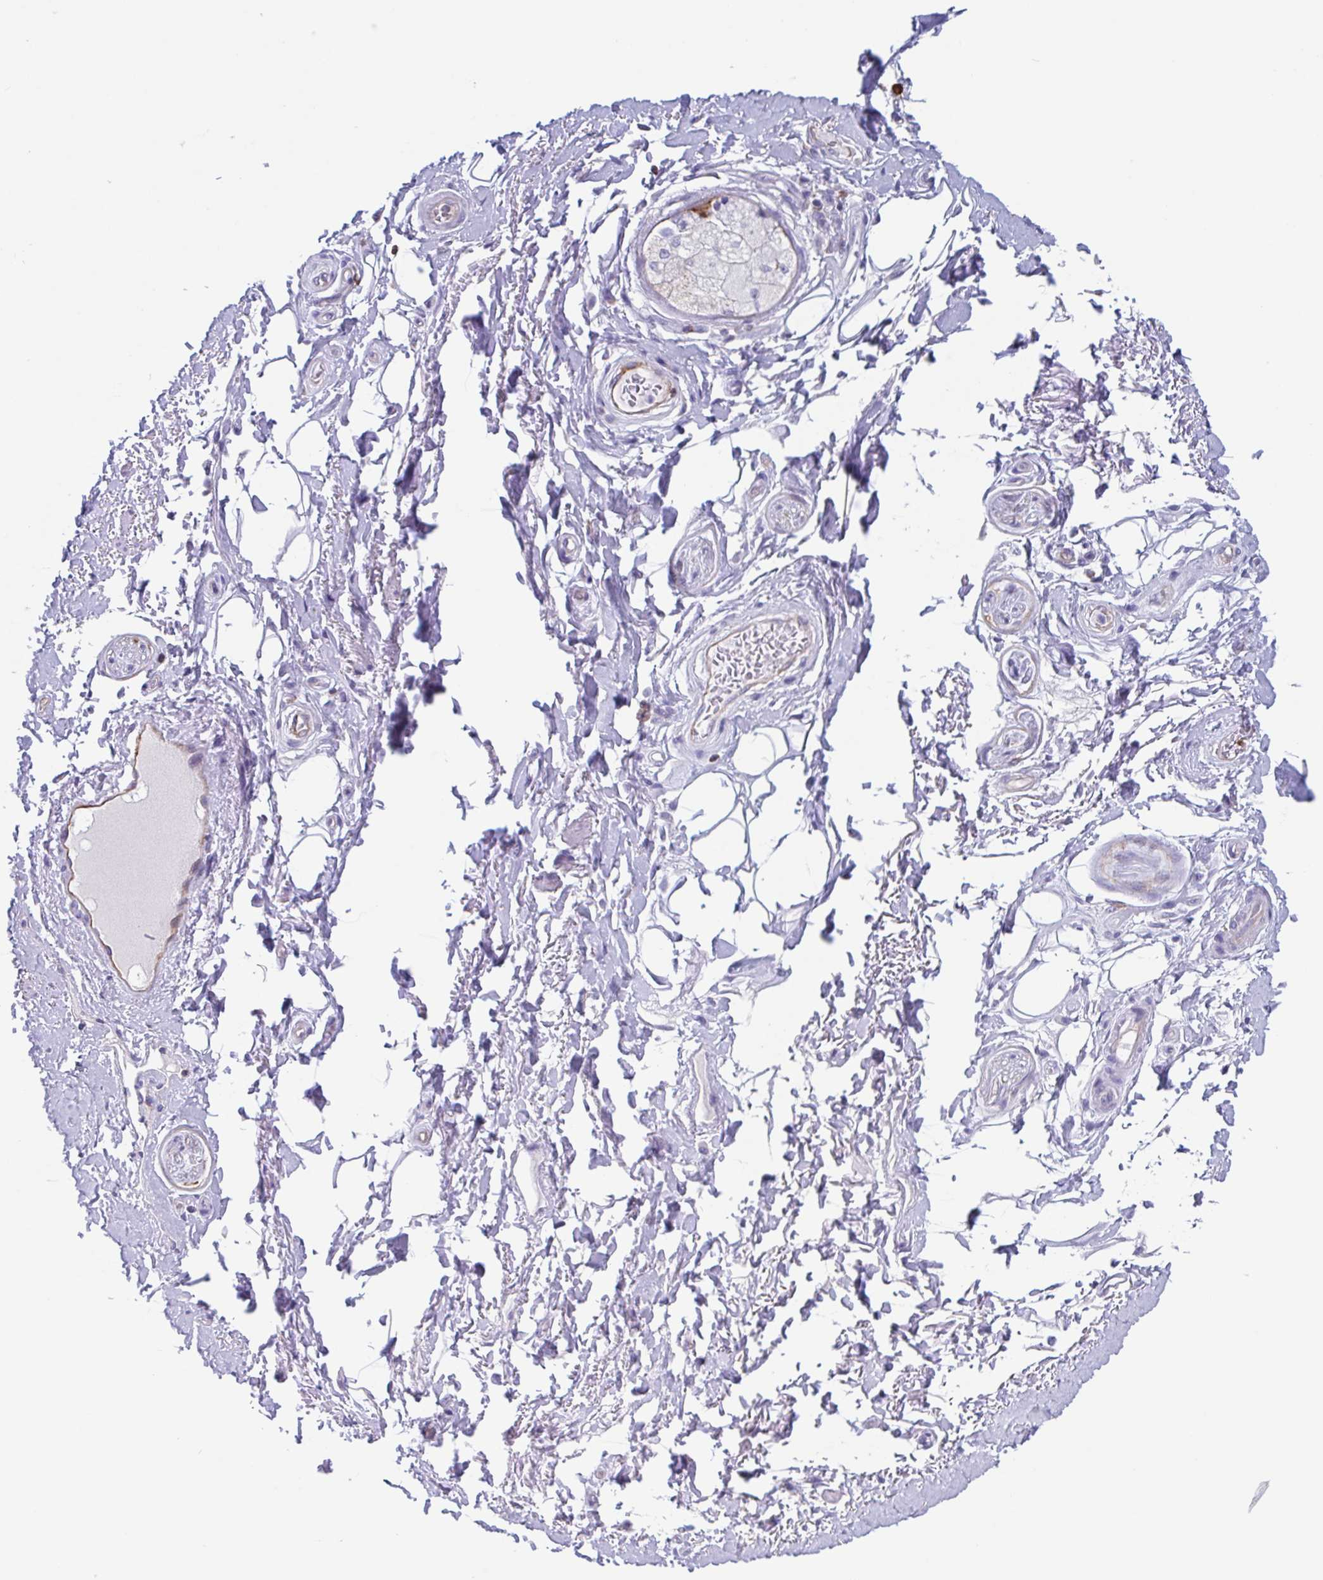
{"staining": {"intensity": "negative", "quantity": "none", "location": "none"}, "tissue": "adipose tissue", "cell_type": "Adipocytes", "image_type": "normal", "snomed": [{"axis": "morphology", "description": "Normal tissue, NOS"}, {"axis": "topography", "description": "Peripheral nerve tissue"}], "caption": "This image is of unremarkable adipose tissue stained with IHC to label a protein in brown with the nuclei are counter-stained blue. There is no positivity in adipocytes.", "gene": "TPD52", "patient": {"sex": "male", "age": 51}}